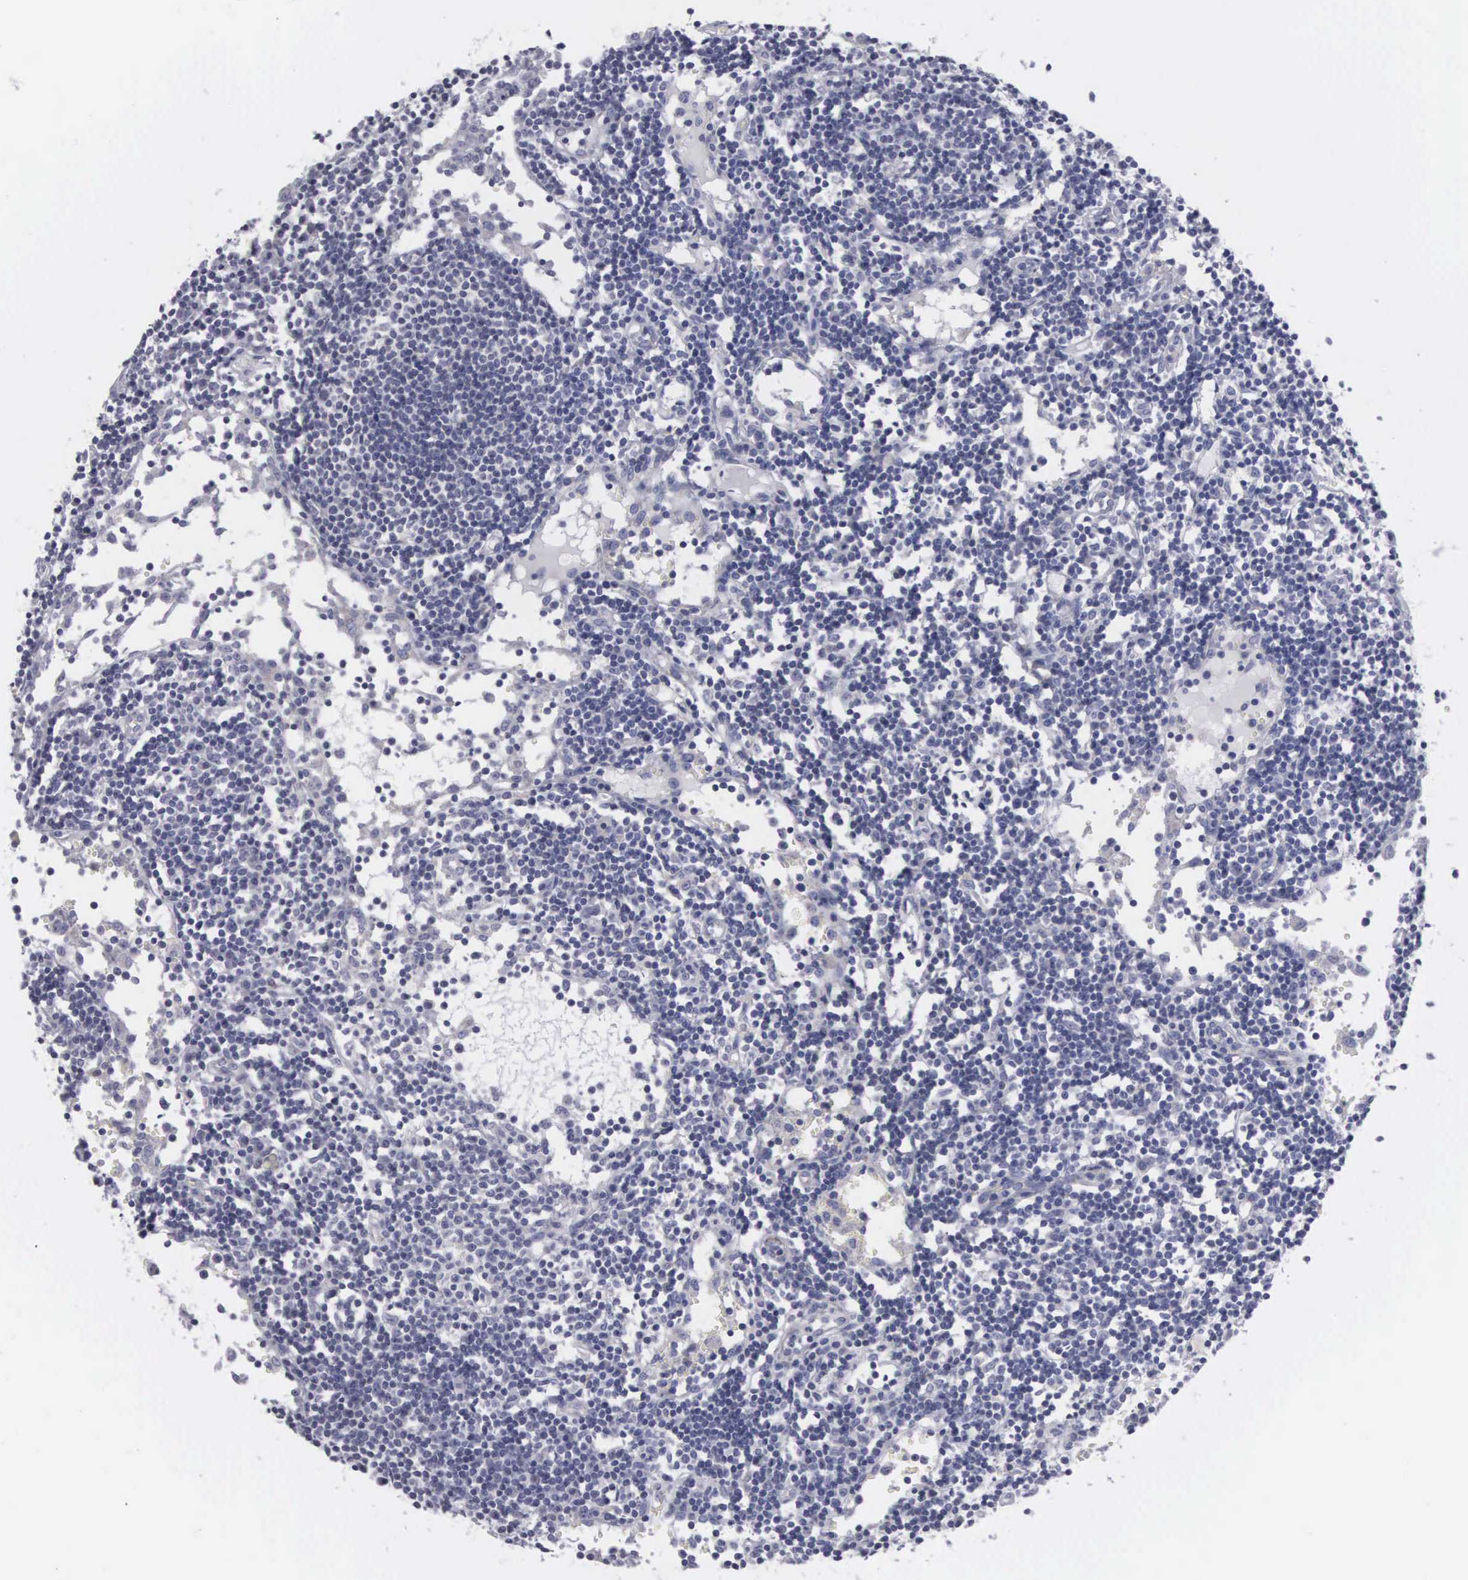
{"staining": {"intensity": "weak", "quantity": "<25%", "location": "cytoplasmic/membranous"}, "tissue": "lymph node", "cell_type": "Germinal center cells", "image_type": "normal", "snomed": [{"axis": "morphology", "description": "Normal tissue, NOS"}, {"axis": "topography", "description": "Lymph node"}], "caption": "Immunohistochemistry photomicrograph of benign lymph node: human lymph node stained with DAB (3,3'-diaminobenzidine) displays no significant protein staining in germinal center cells. (Stains: DAB IHC with hematoxylin counter stain, Microscopy: brightfield microscopy at high magnification).", "gene": "APOOL", "patient": {"sex": "female", "age": 55}}